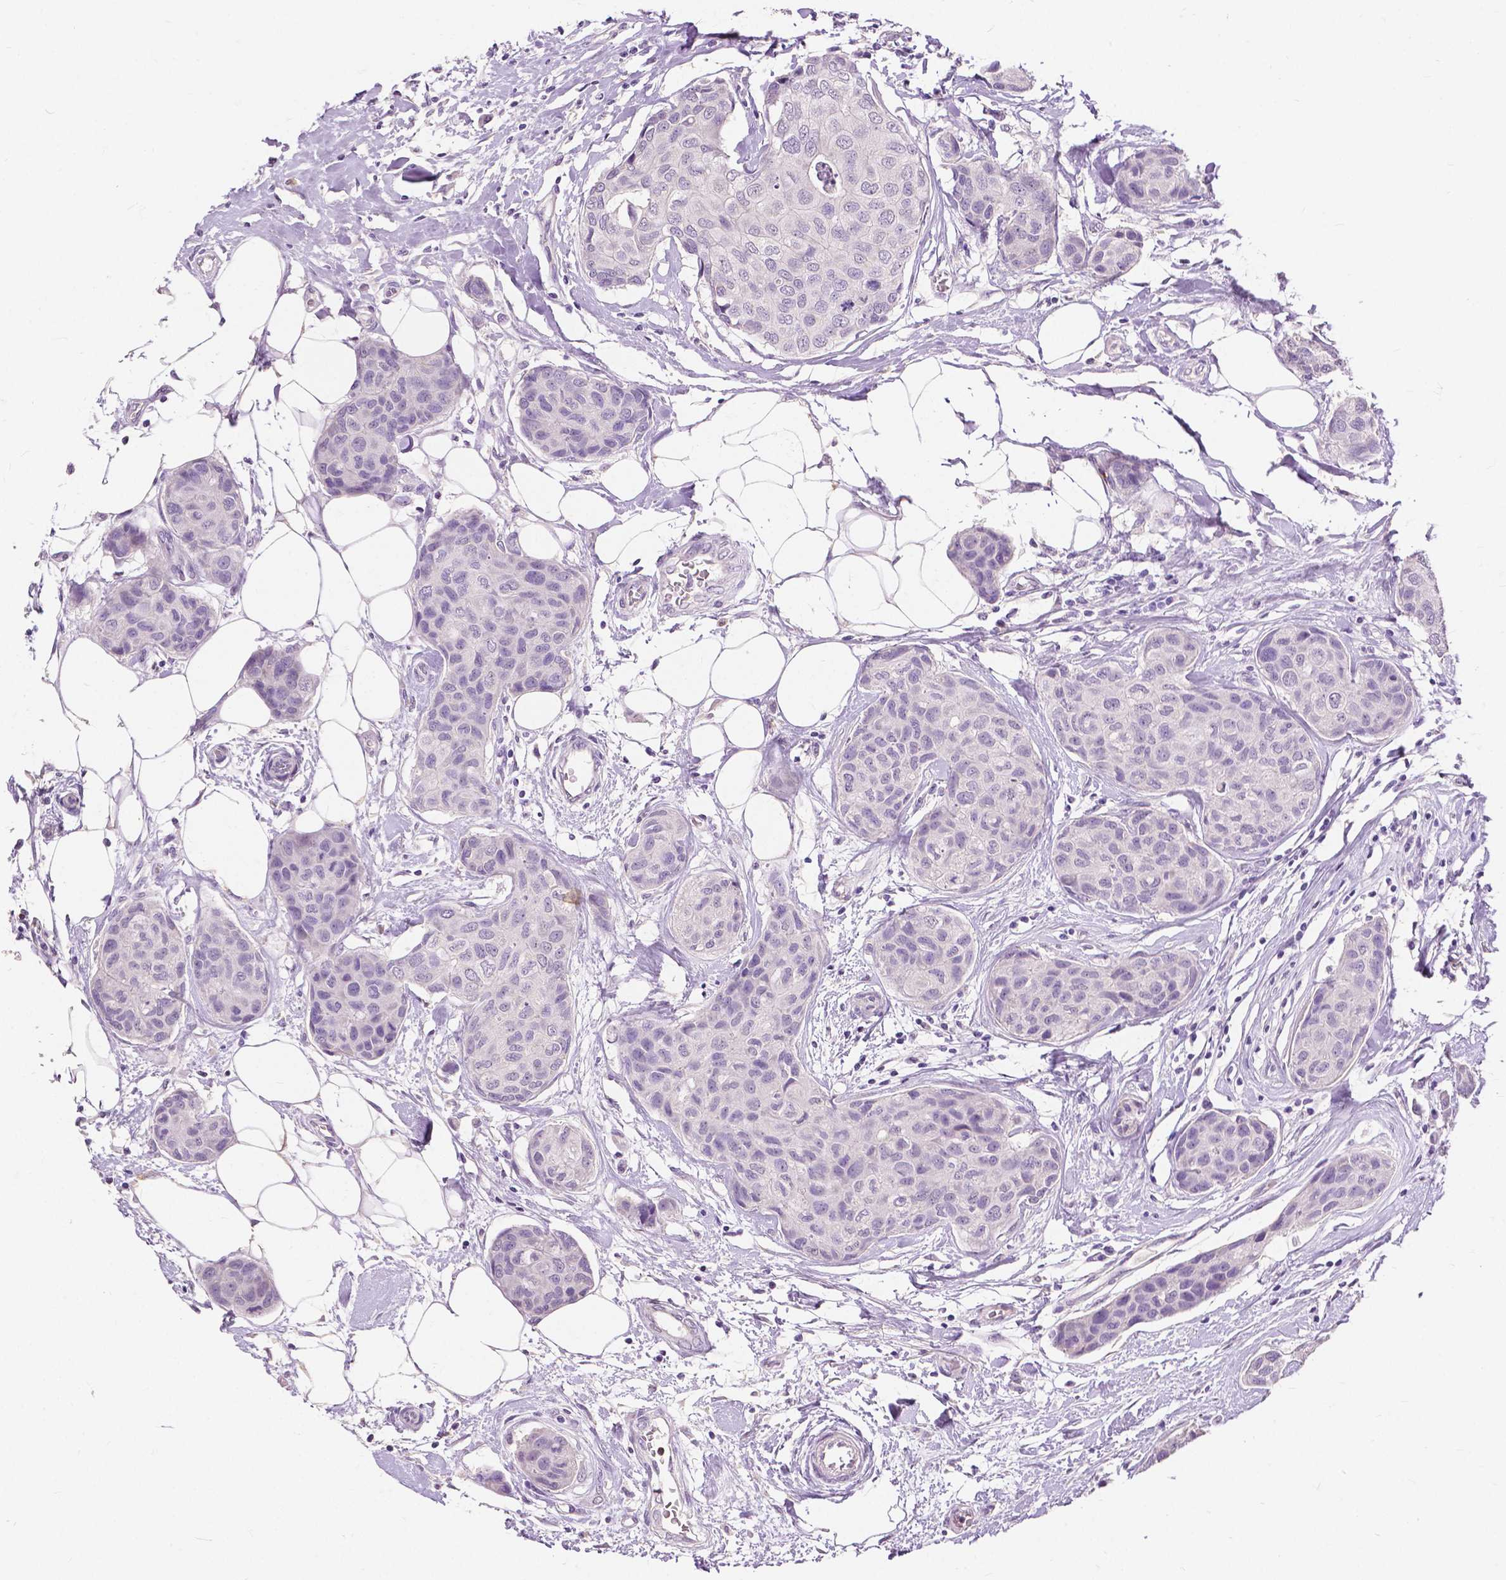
{"staining": {"intensity": "negative", "quantity": "none", "location": "none"}, "tissue": "breast cancer", "cell_type": "Tumor cells", "image_type": "cancer", "snomed": [{"axis": "morphology", "description": "Duct carcinoma"}, {"axis": "topography", "description": "Breast"}], "caption": "Infiltrating ductal carcinoma (breast) was stained to show a protein in brown. There is no significant staining in tumor cells.", "gene": "CXCR2", "patient": {"sex": "female", "age": 80}}